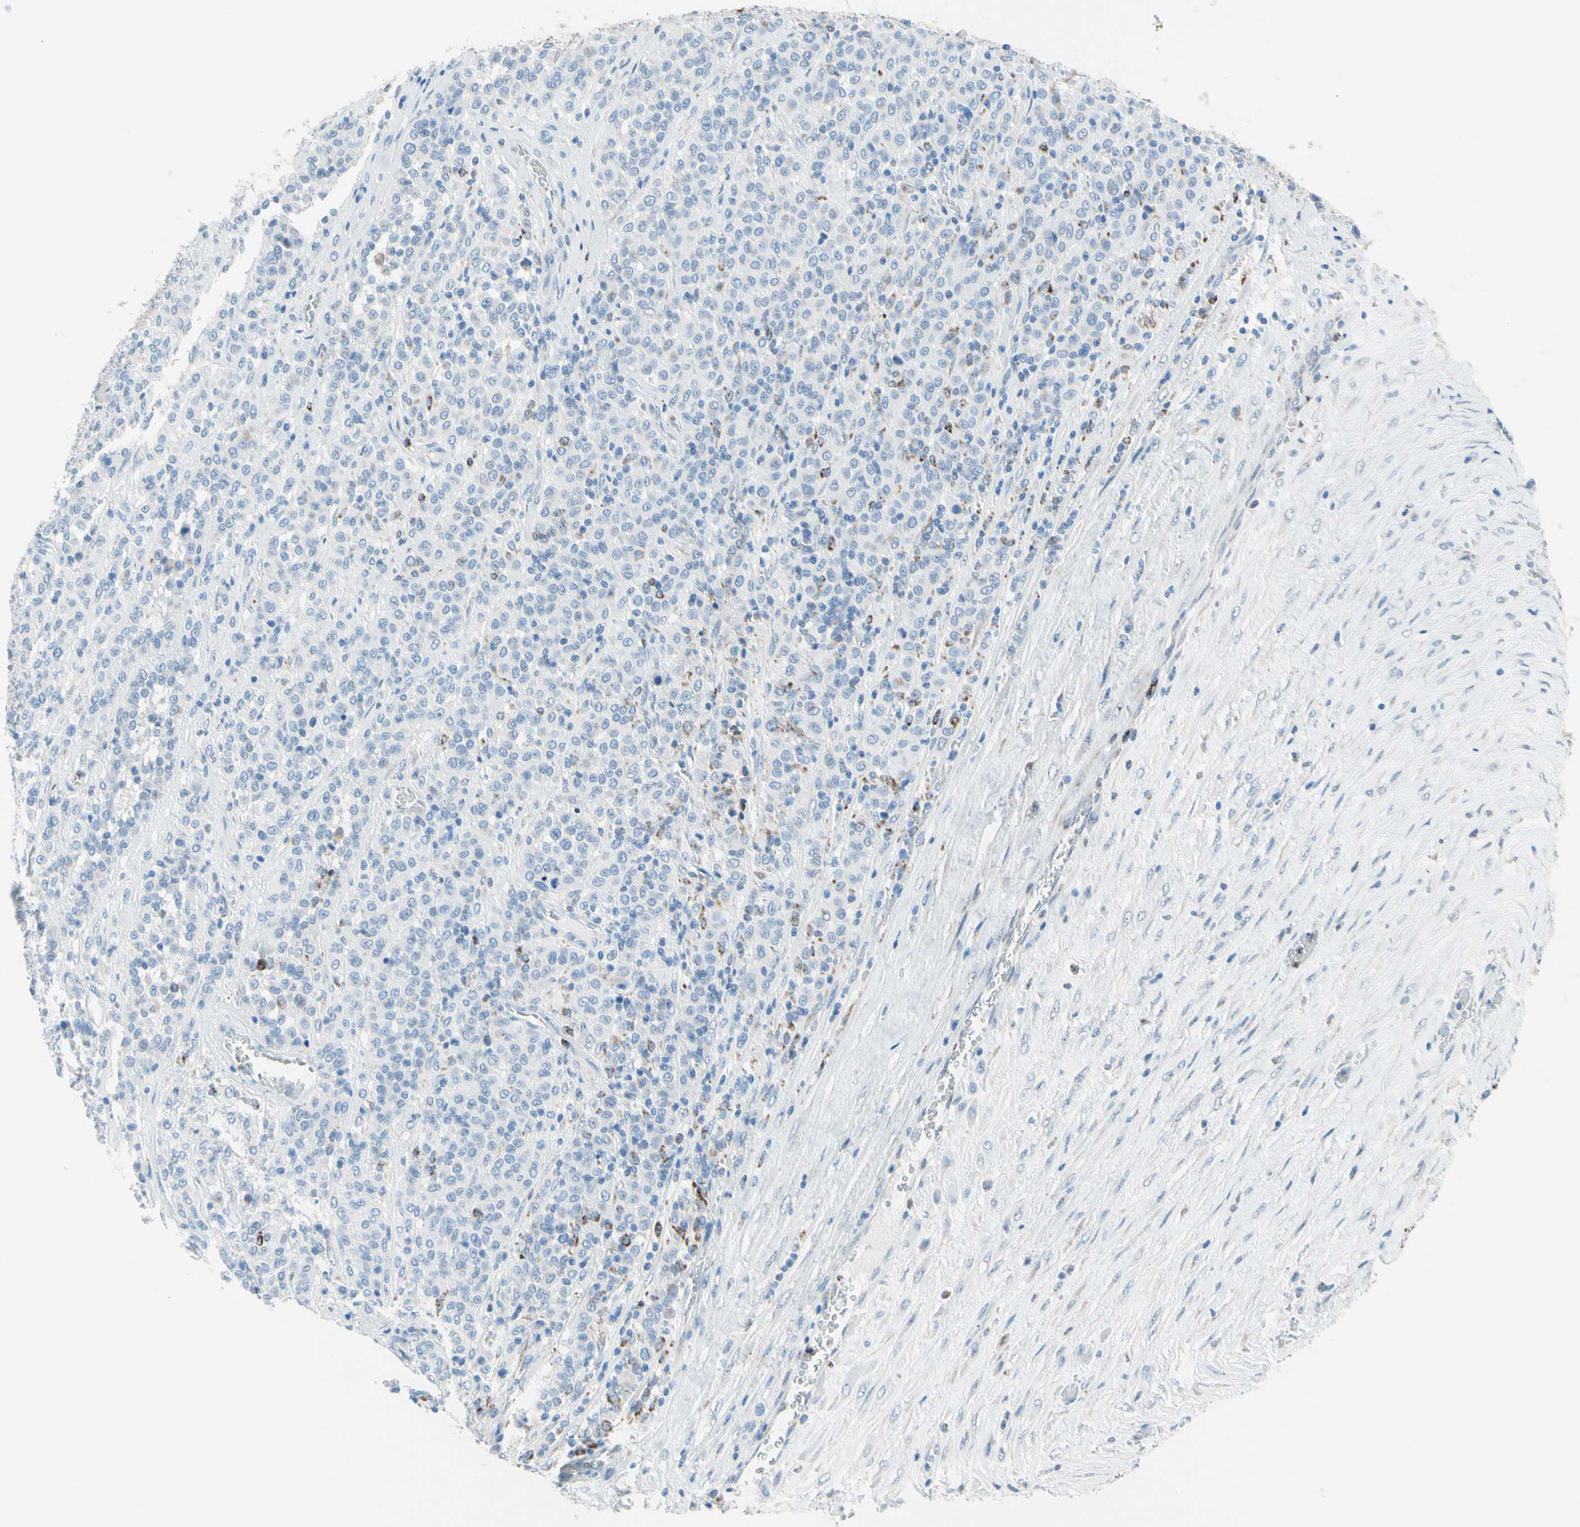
{"staining": {"intensity": "negative", "quantity": "none", "location": "none"}, "tissue": "melanoma", "cell_type": "Tumor cells", "image_type": "cancer", "snomed": [{"axis": "morphology", "description": "Malignant melanoma, Metastatic site"}, {"axis": "topography", "description": "Pancreas"}], "caption": "An IHC micrograph of malignant melanoma (metastatic site) is shown. There is no staining in tumor cells of malignant melanoma (metastatic site).", "gene": "CYSLTR1", "patient": {"sex": "female", "age": 30}}